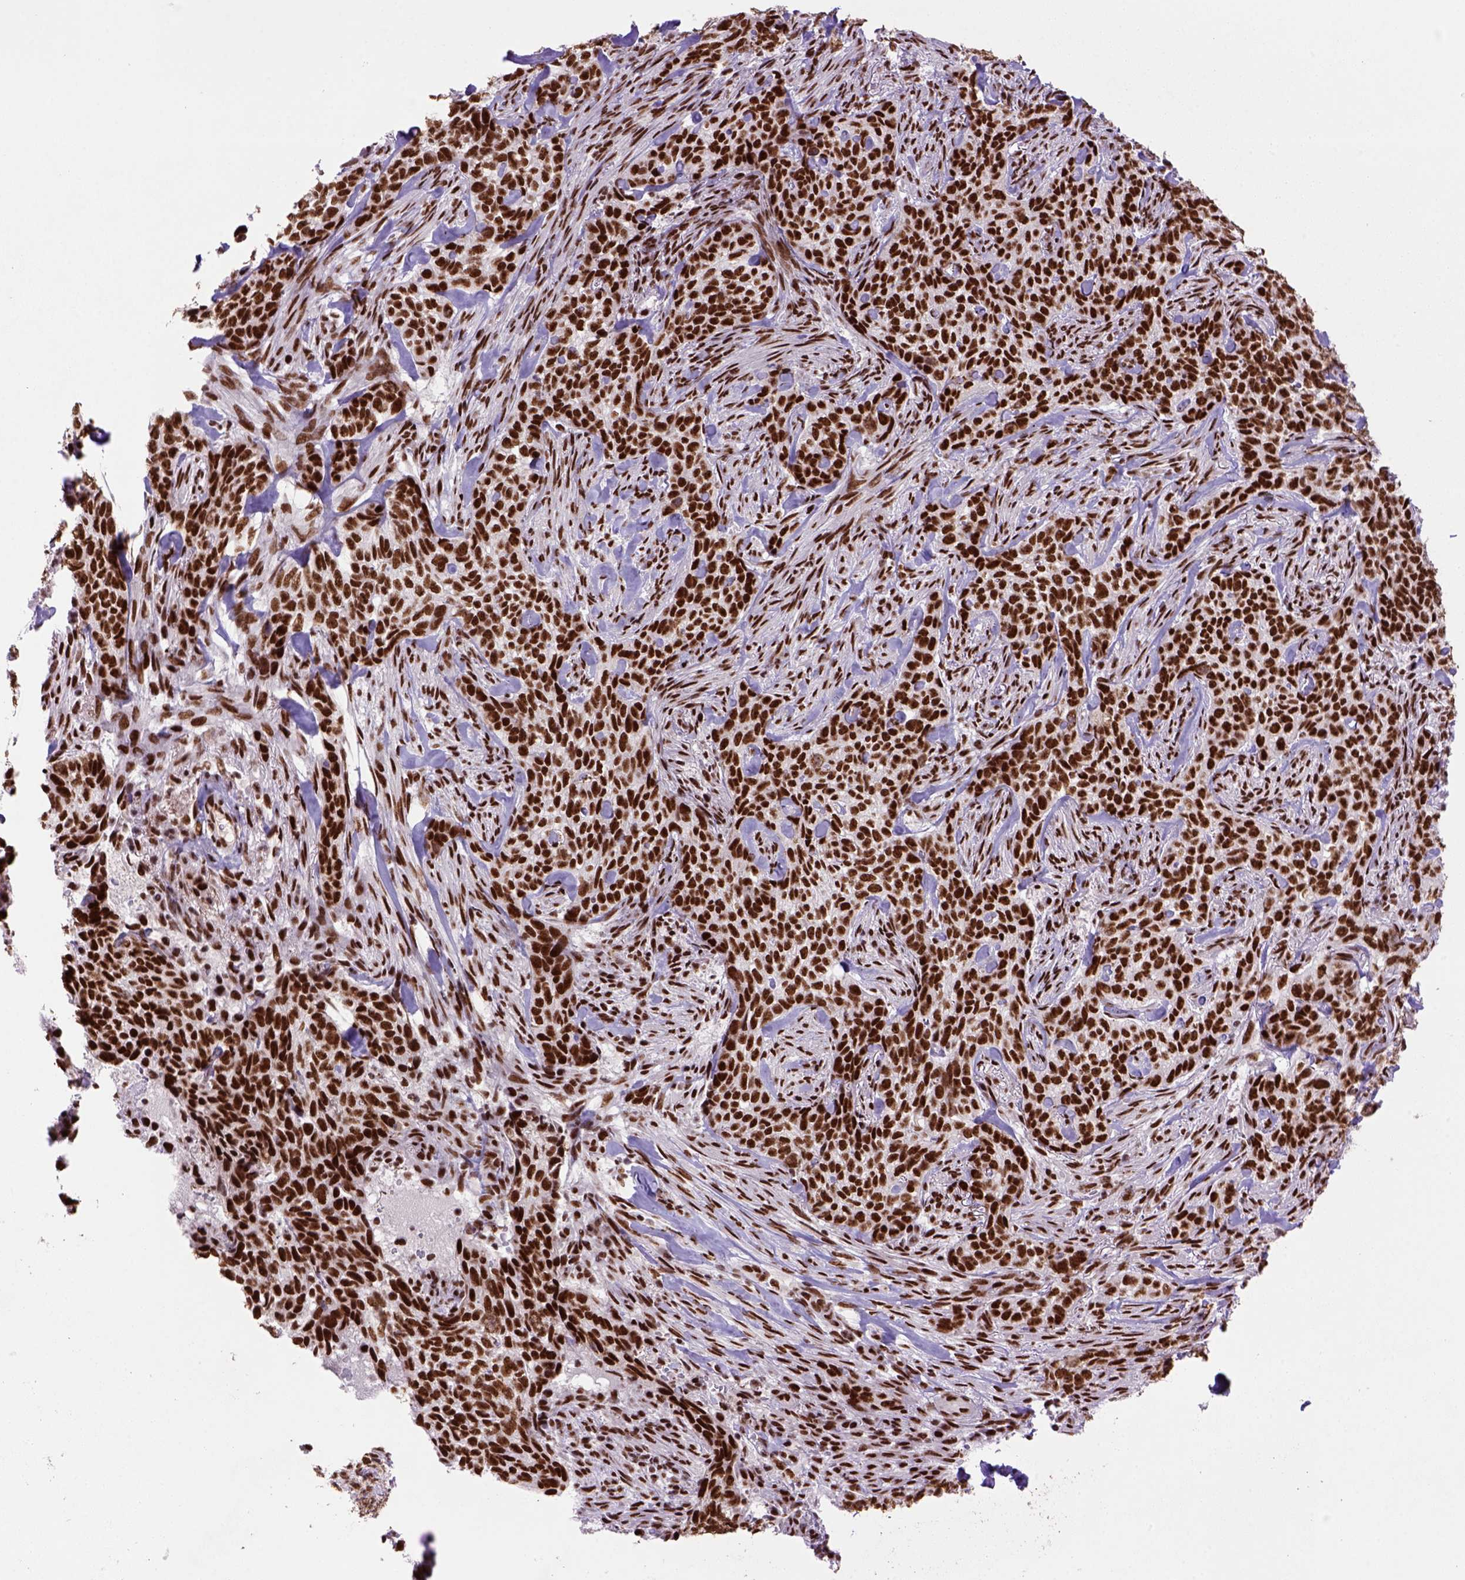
{"staining": {"intensity": "strong", "quantity": ">75%", "location": "nuclear"}, "tissue": "skin cancer", "cell_type": "Tumor cells", "image_type": "cancer", "snomed": [{"axis": "morphology", "description": "Basal cell carcinoma"}, {"axis": "topography", "description": "Skin"}], "caption": "A brown stain labels strong nuclear expression of a protein in human skin cancer tumor cells.", "gene": "NSMCE2", "patient": {"sex": "female", "age": 69}}